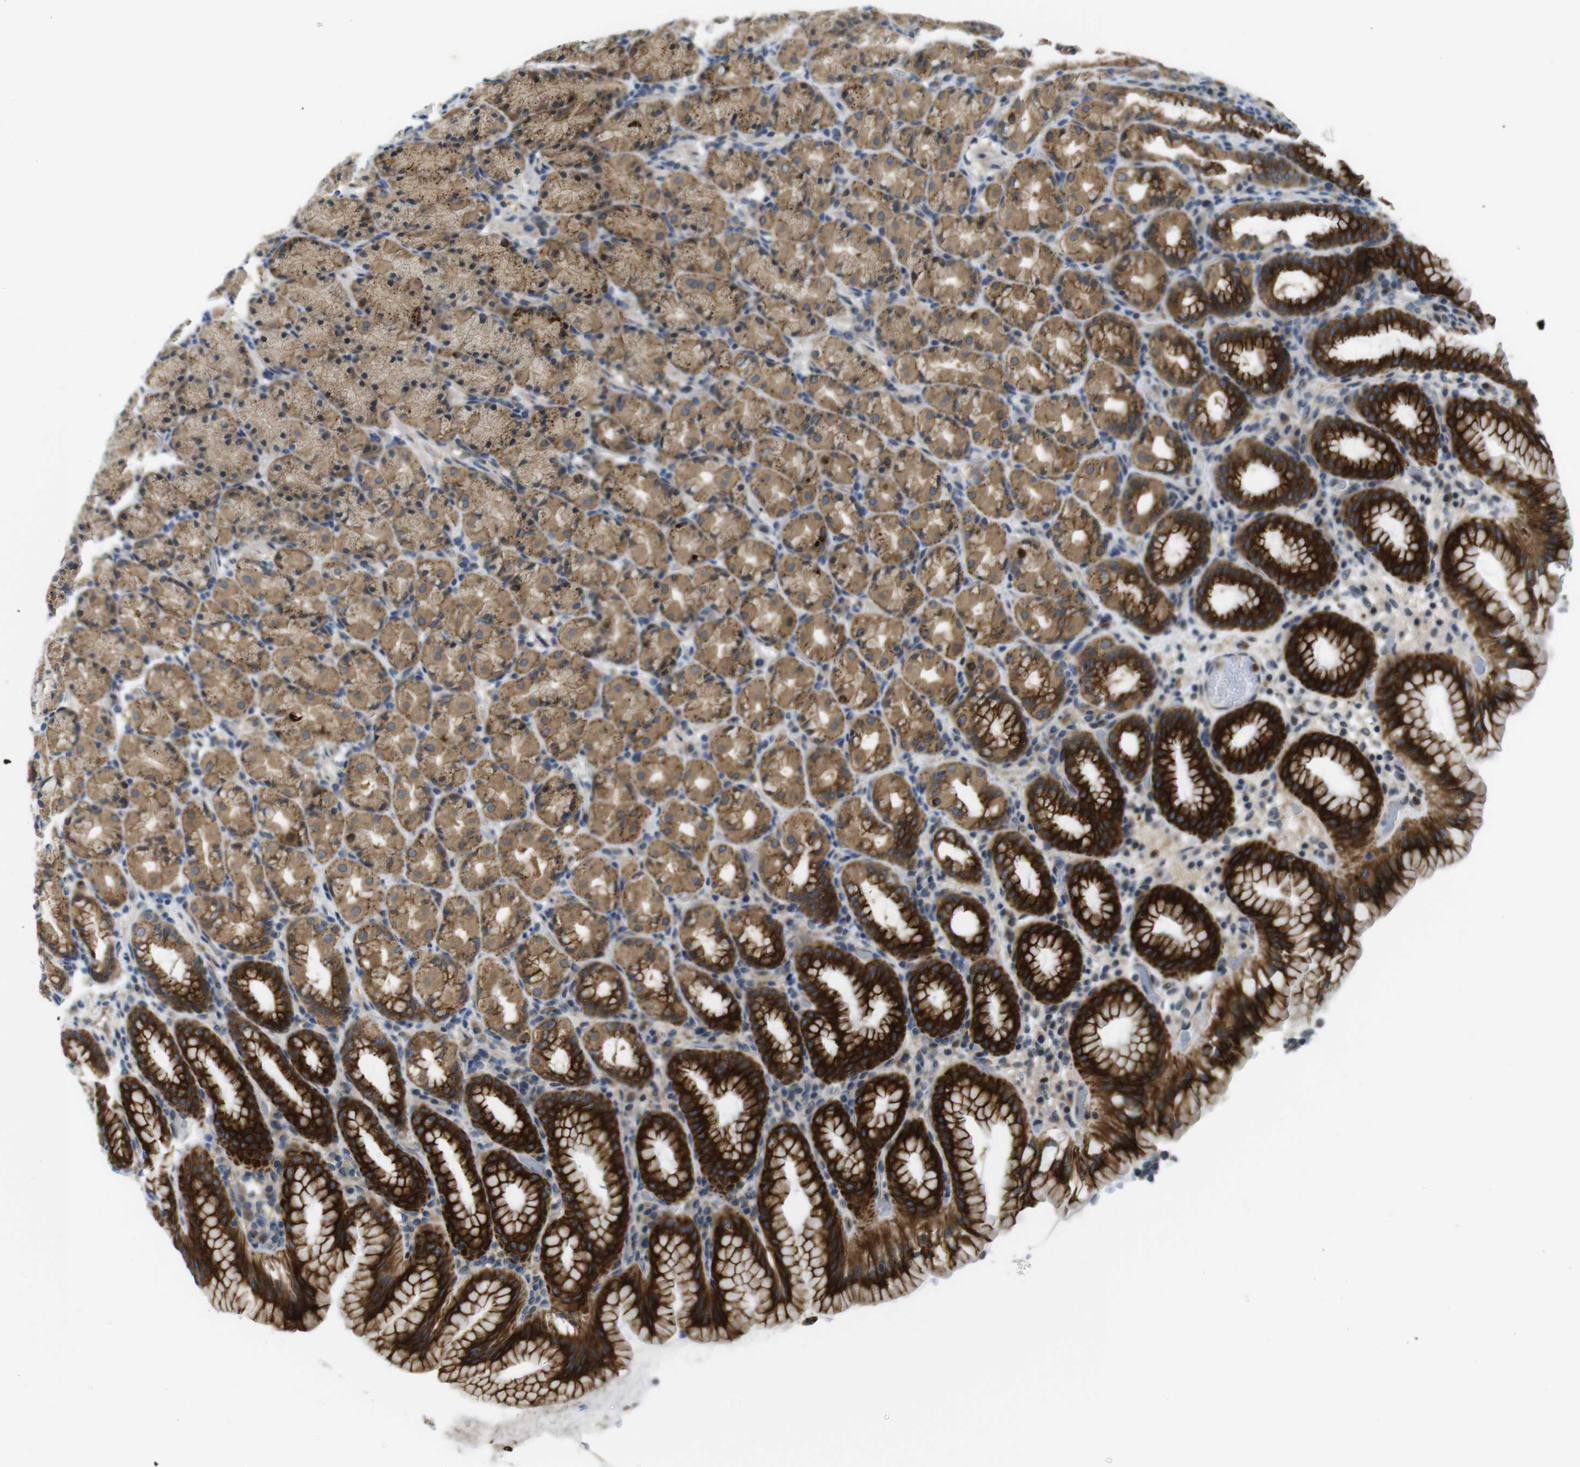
{"staining": {"intensity": "strong", "quantity": "25%-75%", "location": "cytoplasmic/membranous"}, "tissue": "stomach", "cell_type": "Glandular cells", "image_type": "normal", "snomed": [{"axis": "morphology", "description": "Normal tissue, NOS"}, {"axis": "topography", "description": "Stomach, upper"}], "caption": "Stomach stained with DAB immunohistochemistry (IHC) displays high levels of strong cytoplasmic/membranous positivity in about 25%-75% of glandular cells. (DAB = brown stain, brightfield microscopy at high magnification).", "gene": "ZDHHC3", "patient": {"sex": "male", "age": 68}}